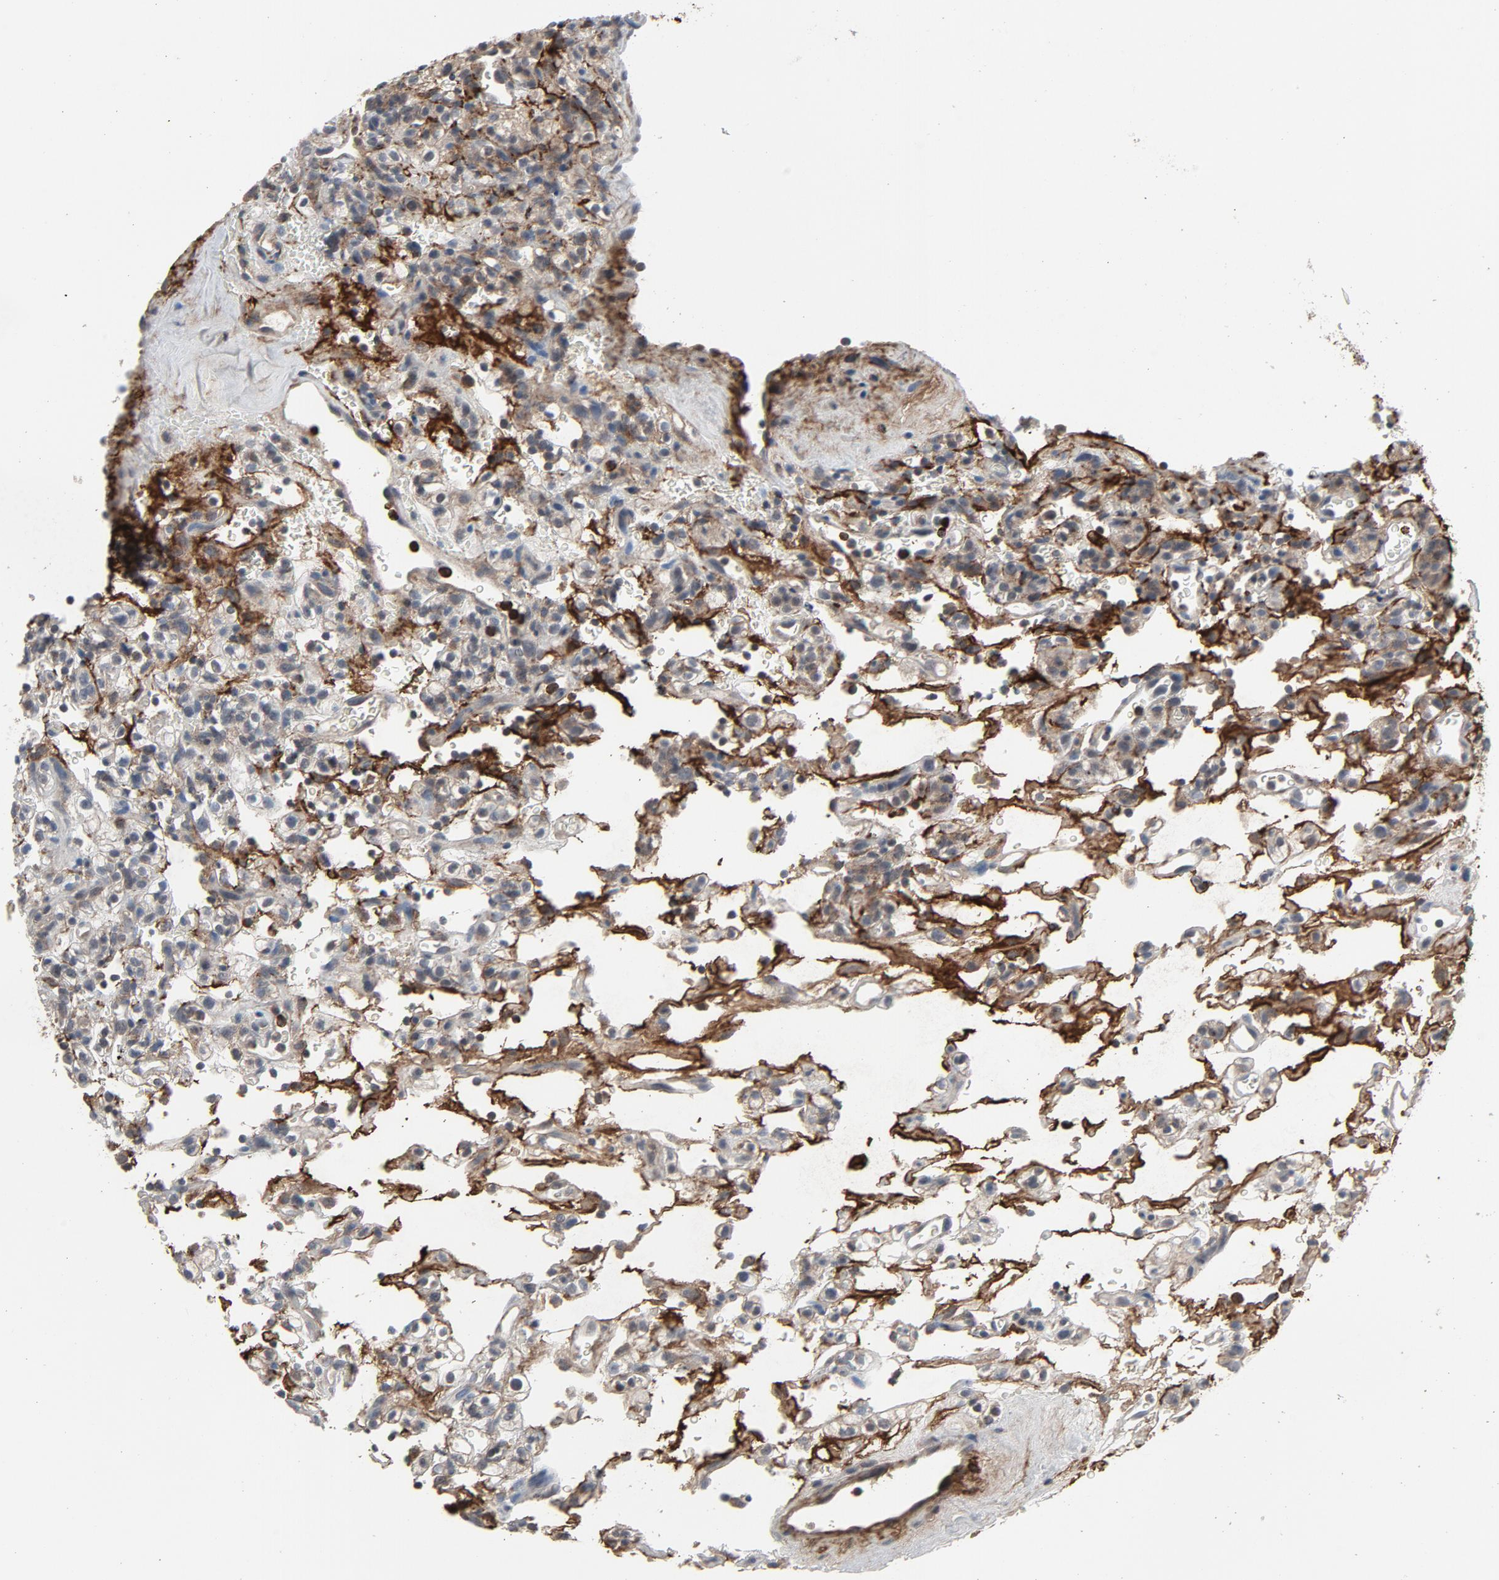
{"staining": {"intensity": "negative", "quantity": "none", "location": "none"}, "tissue": "renal cancer", "cell_type": "Tumor cells", "image_type": "cancer", "snomed": [{"axis": "morphology", "description": "Normal tissue, NOS"}, {"axis": "morphology", "description": "Adenocarcinoma, NOS"}, {"axis": "topography", "description": "Kidney"}], "caption": "IHC micrograph of neoplastic tissue: human renal adenocarcinoma stained with DAB shows no significant protein positivity in tumor cells.", "gene": "PDZD4", "patient": {"sex": "female", "age": 72}}